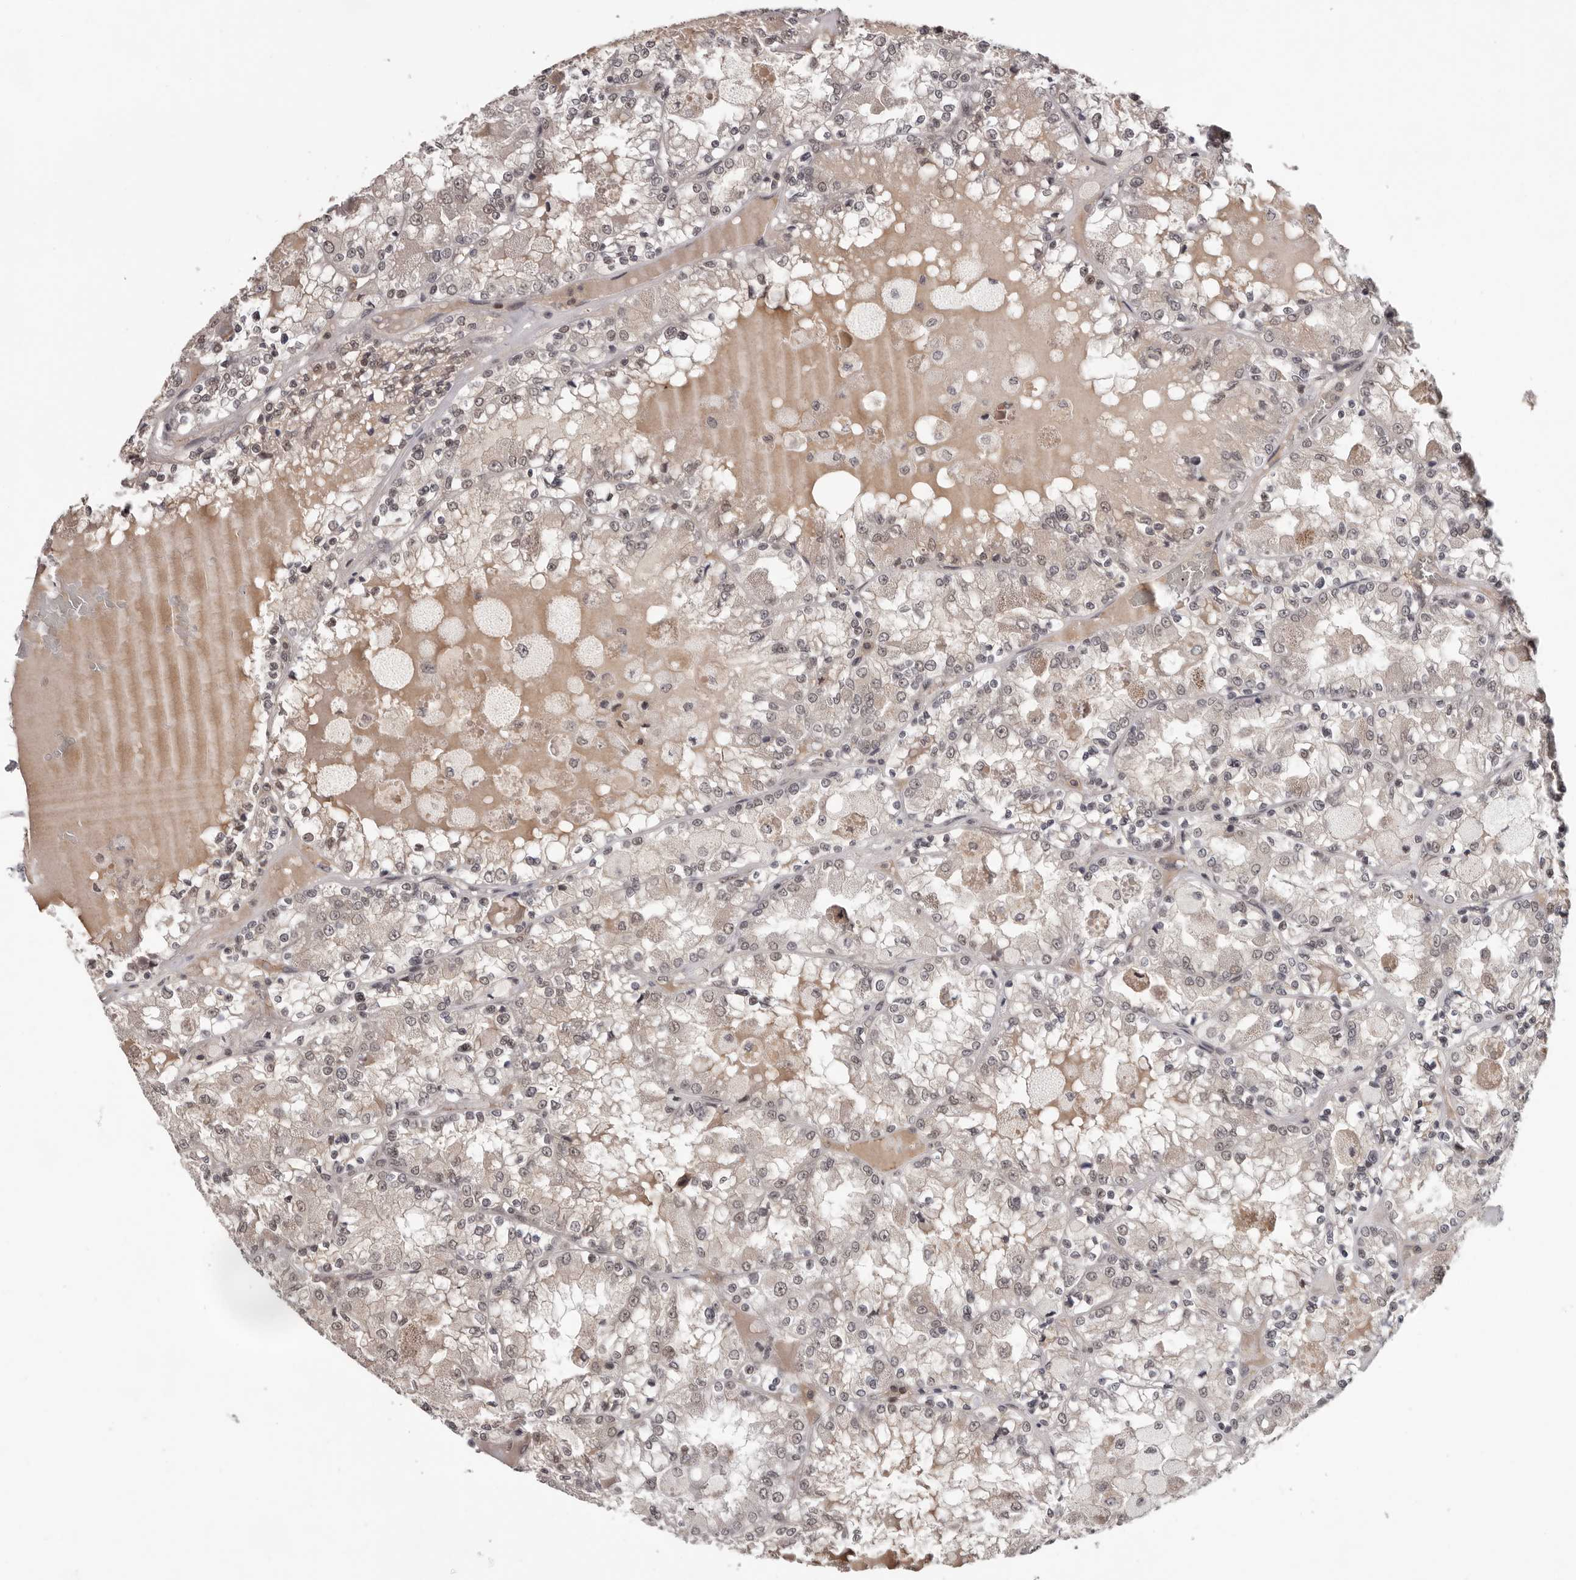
{"staining": {"intensity": "negative", "quantity": "none", "location": "none"}, "tissue": "renal cancer", "cell_type": "Tumor cells", "image_type": "cancer", "snomed": [{"axis": "morphology", "description": "Adenocarcinoma, NOS"}, {"axis": "topography", "description": "Kidney"}], "caption": "Immunohistochemistry histopathology image of renal adenocarcinoma stained for a protein (brown), which reveals no positivity in tumor cells. (DAB (3,3'-diaminobenzidine) immunohistochemistry with hematoxylin counter stain).", "gene": "TBX5", "patient": {"sex": "female", "age": 56}}